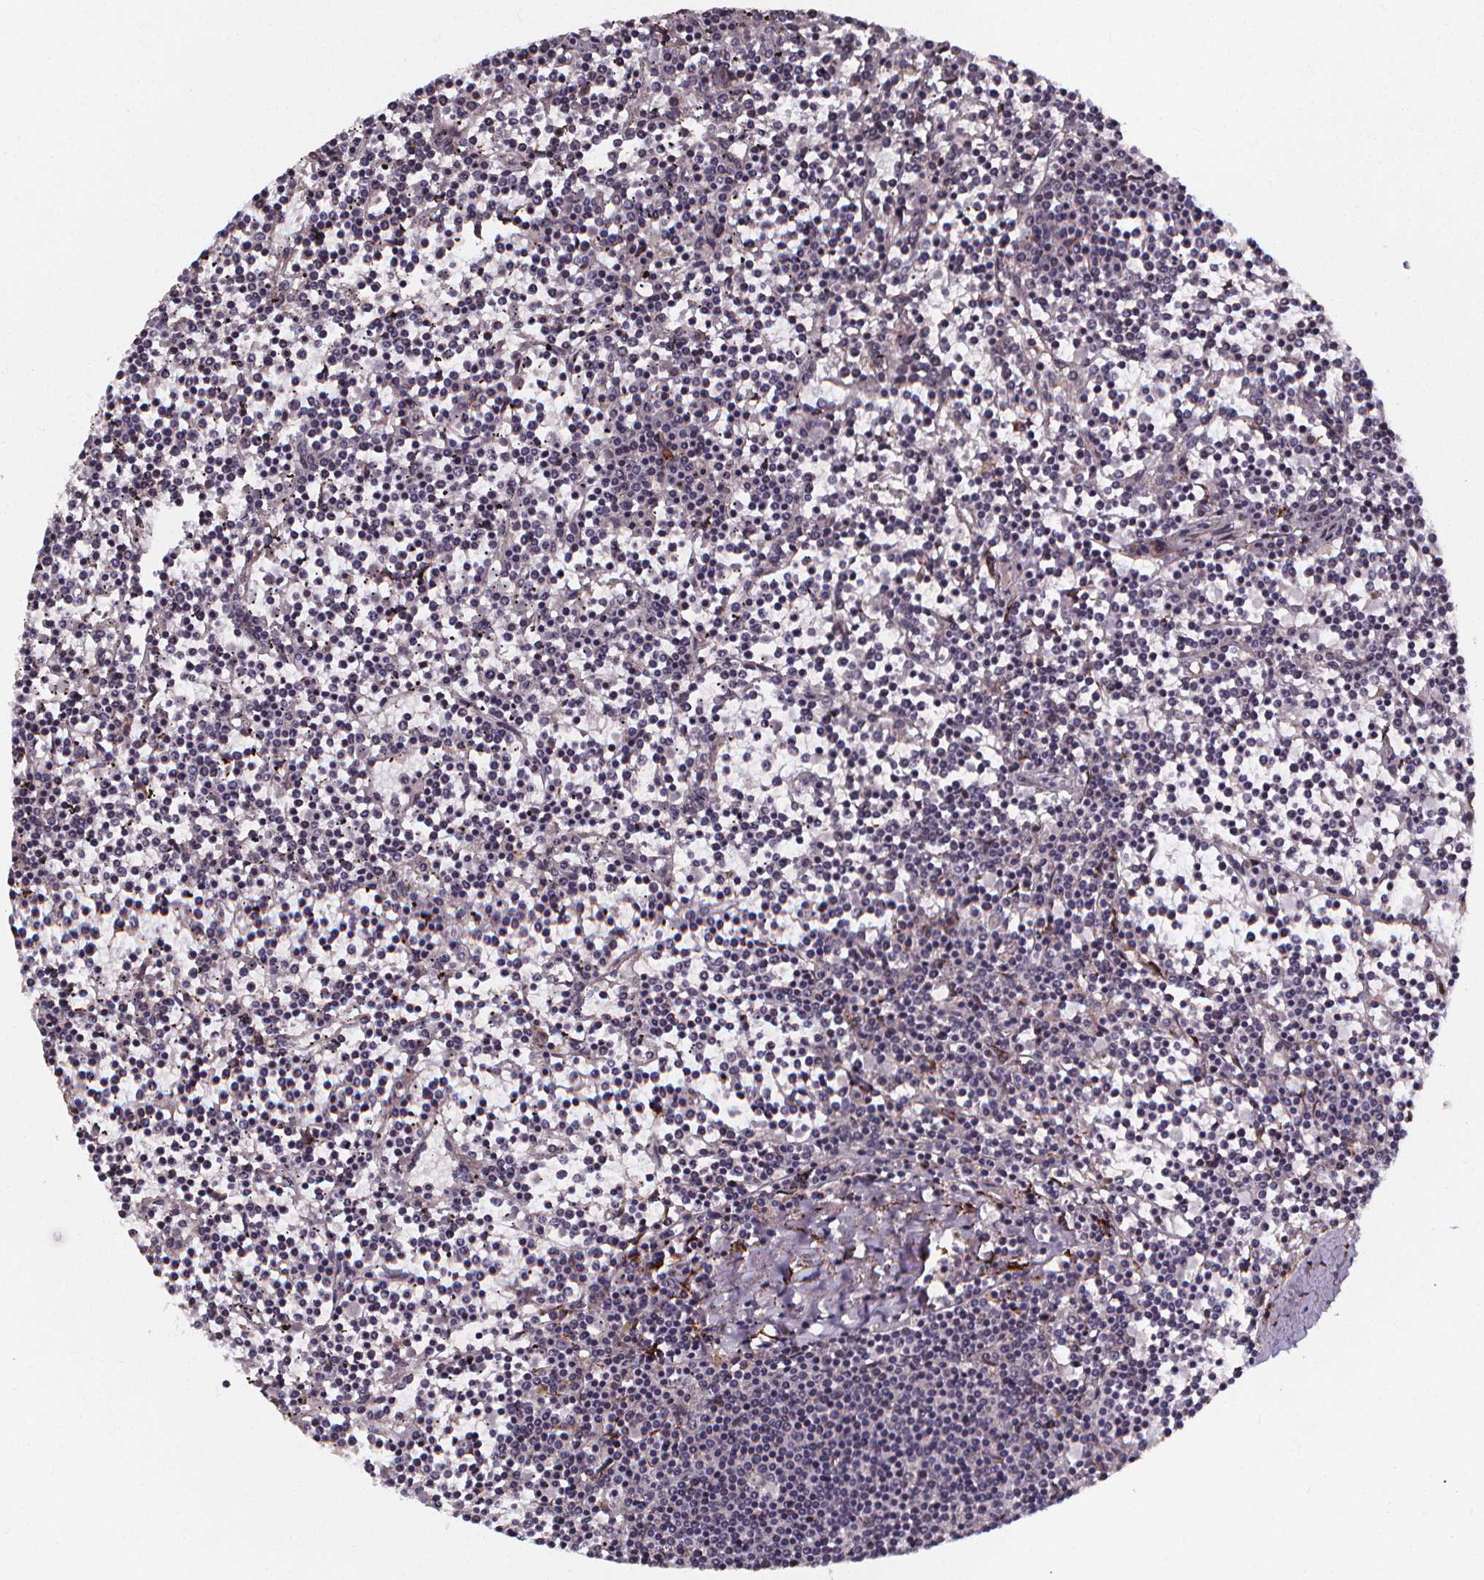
{"staining": {"intensity": "negative", "quantity": "none", "location": "none"}, "tissue": "lymphoma", "cell_type": "Tumor cells", "image_type": "cancer", "snomed": [{"axis": "morphology", "description": "Malignant lymphoma, non-Hodgkin's type, Low grade"}, {"axis": "topography", "description": "Spleen"}], "caption": "Tumor cells show no significant expression in lymphoma.", "gene": "AEBP1", "patient": {"sex": "female", "age": 19}}